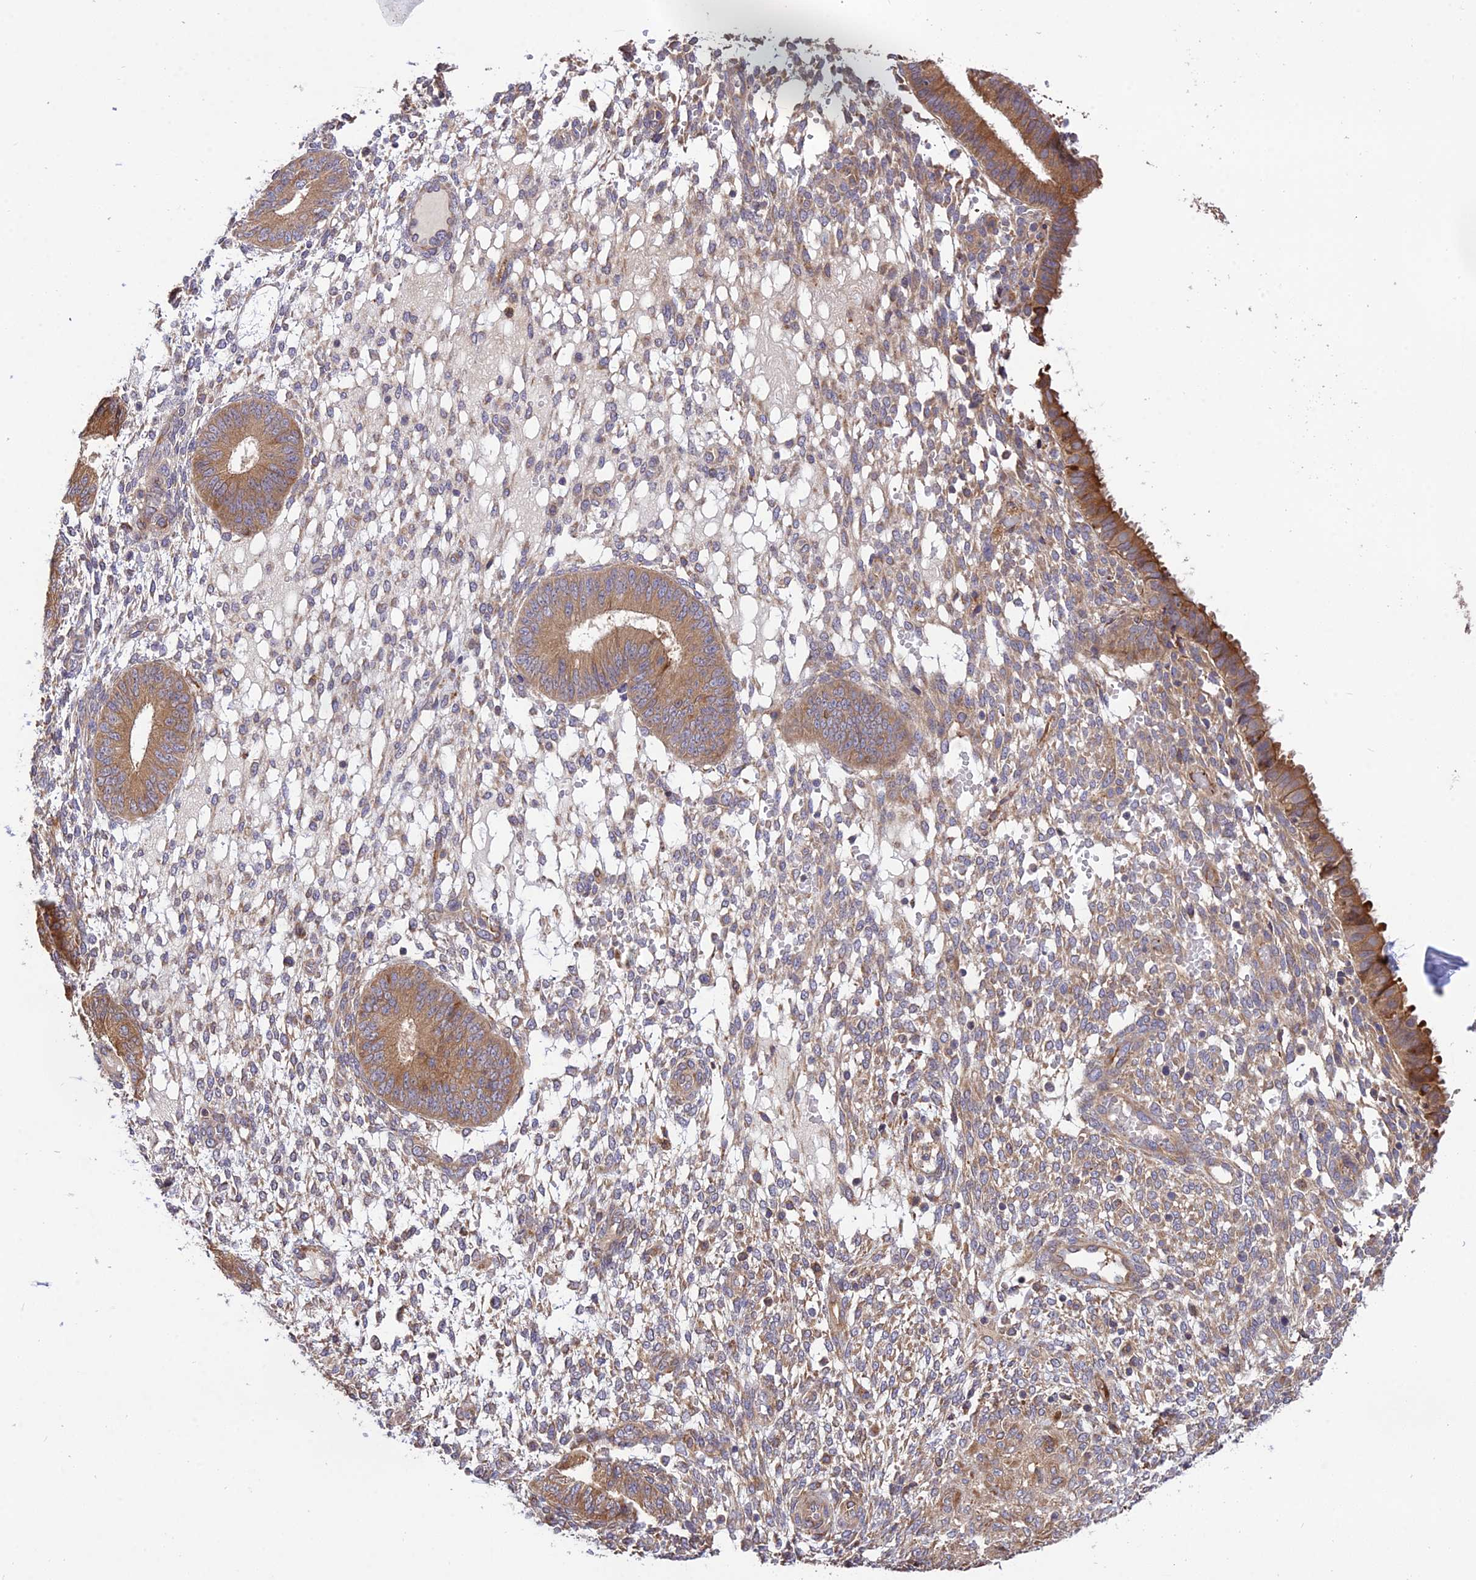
{"staining": {"intensity": "moderate", "quantity": "<25%", "location": "cytoplasmic/membranous"}, "tissue": "endometrium", "cell_type": "Cells in endometrial stroma", "image_type": "normal", "snomed": [{"axis": "morphology", "description": "Normal tissue, NOS"}, {"axis": "topography", "description": "Endometrium"}], "caption": "Moderate cytoplasmic/membranous expression is present in approximately <25% of cells in endometrial stroma in unremarkable endometrium. The staining is performed using DAB (3,3'-diaminobenzidine) brown chromogen to label protein expression. The nuclei are counter-stained blue using hematoxylin.", "gene": "ROCK1", "patient": {"sex": "female", "age": 49}}